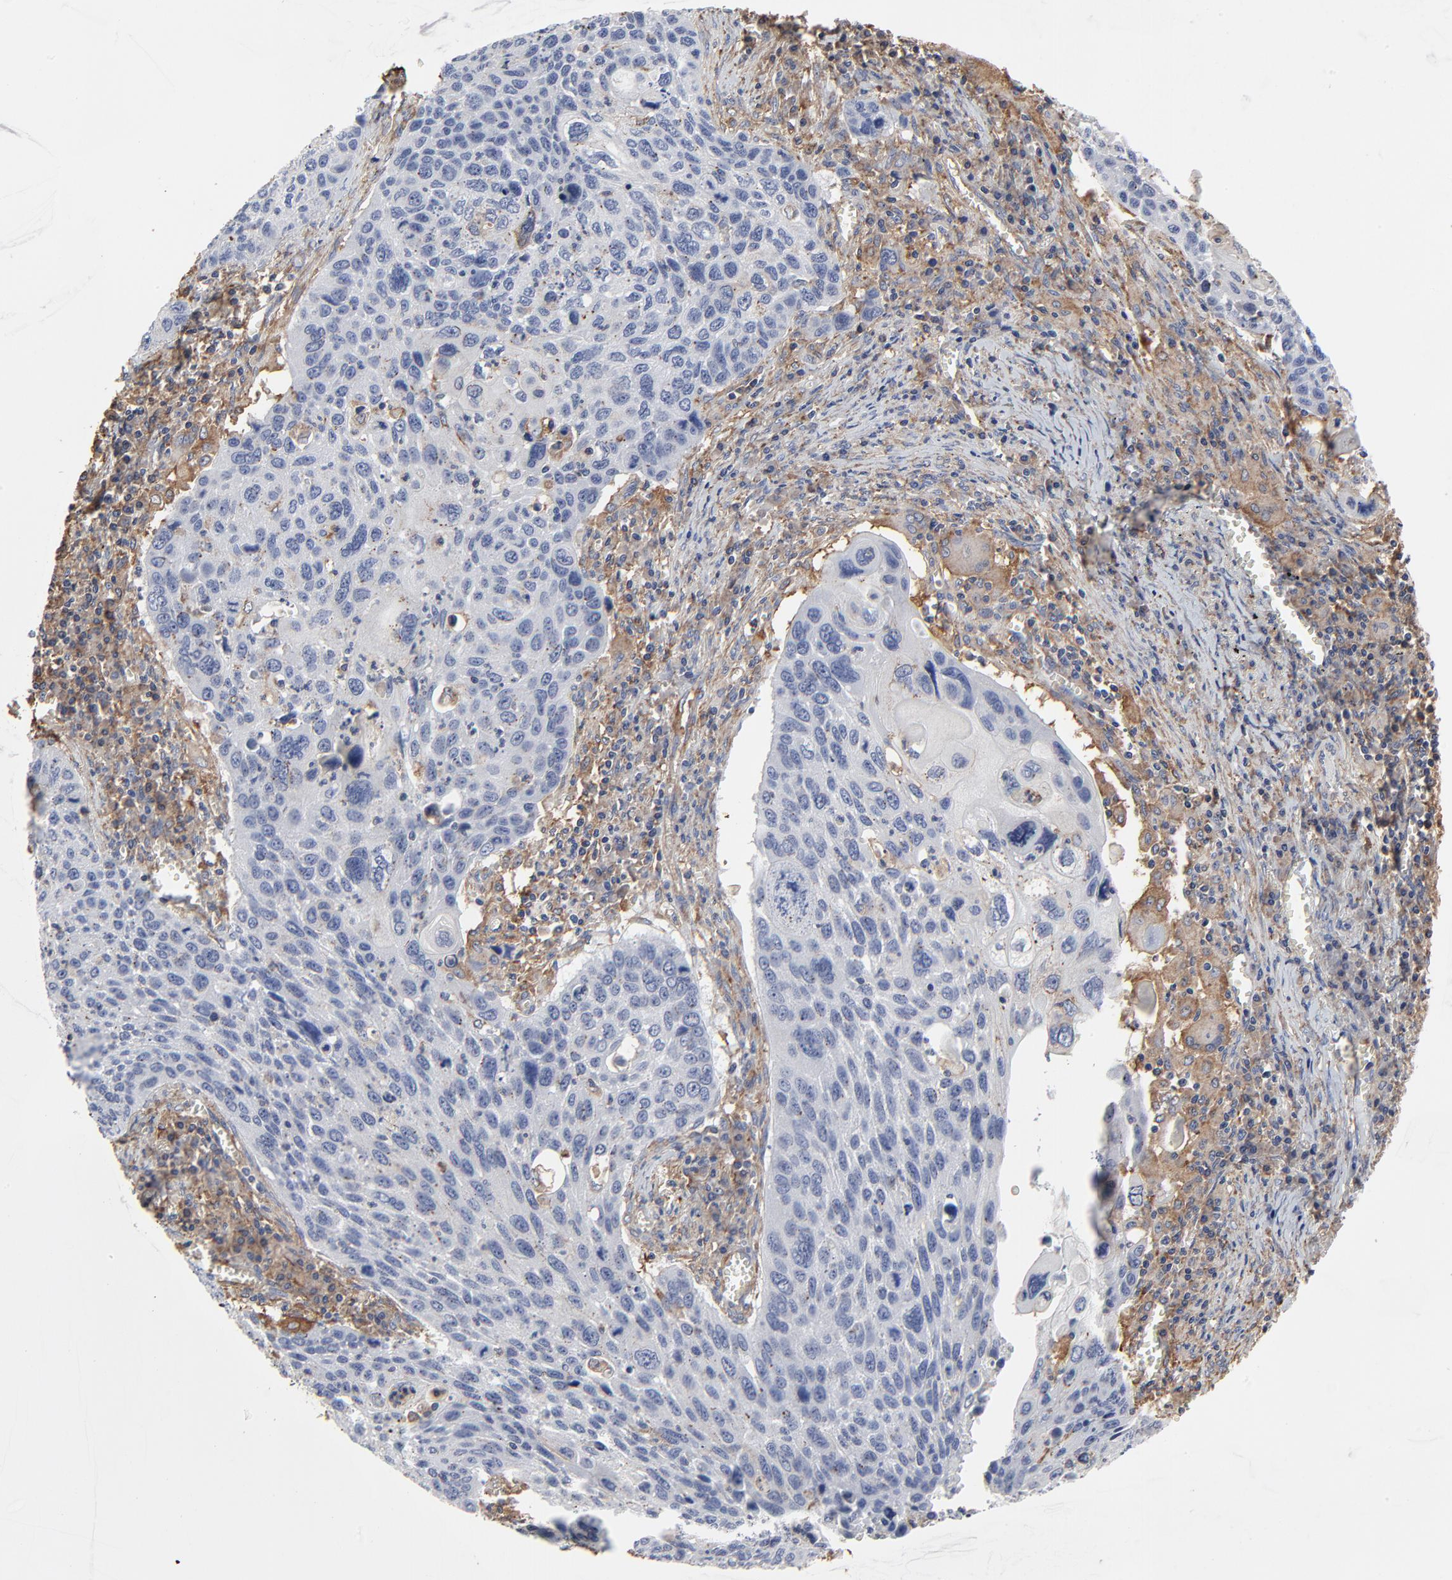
{"staining": {"intensity": "negative", "quantity": "none", "location": "none"}, "tissue": "lung cancer", "cell_type": "Tumor cells", "image_type": "cancer", "snomed": [{"axis": "morphology", "description": "Squamous cell carcinoma, NOS"}, {"axis": "topography", "description": "Lung"}], "caption": "IHC of human lung cancer demonstrates no positivity in tumor cells.", "gene": "NXF3", "patient": {"sex": "male", "age": 68}}